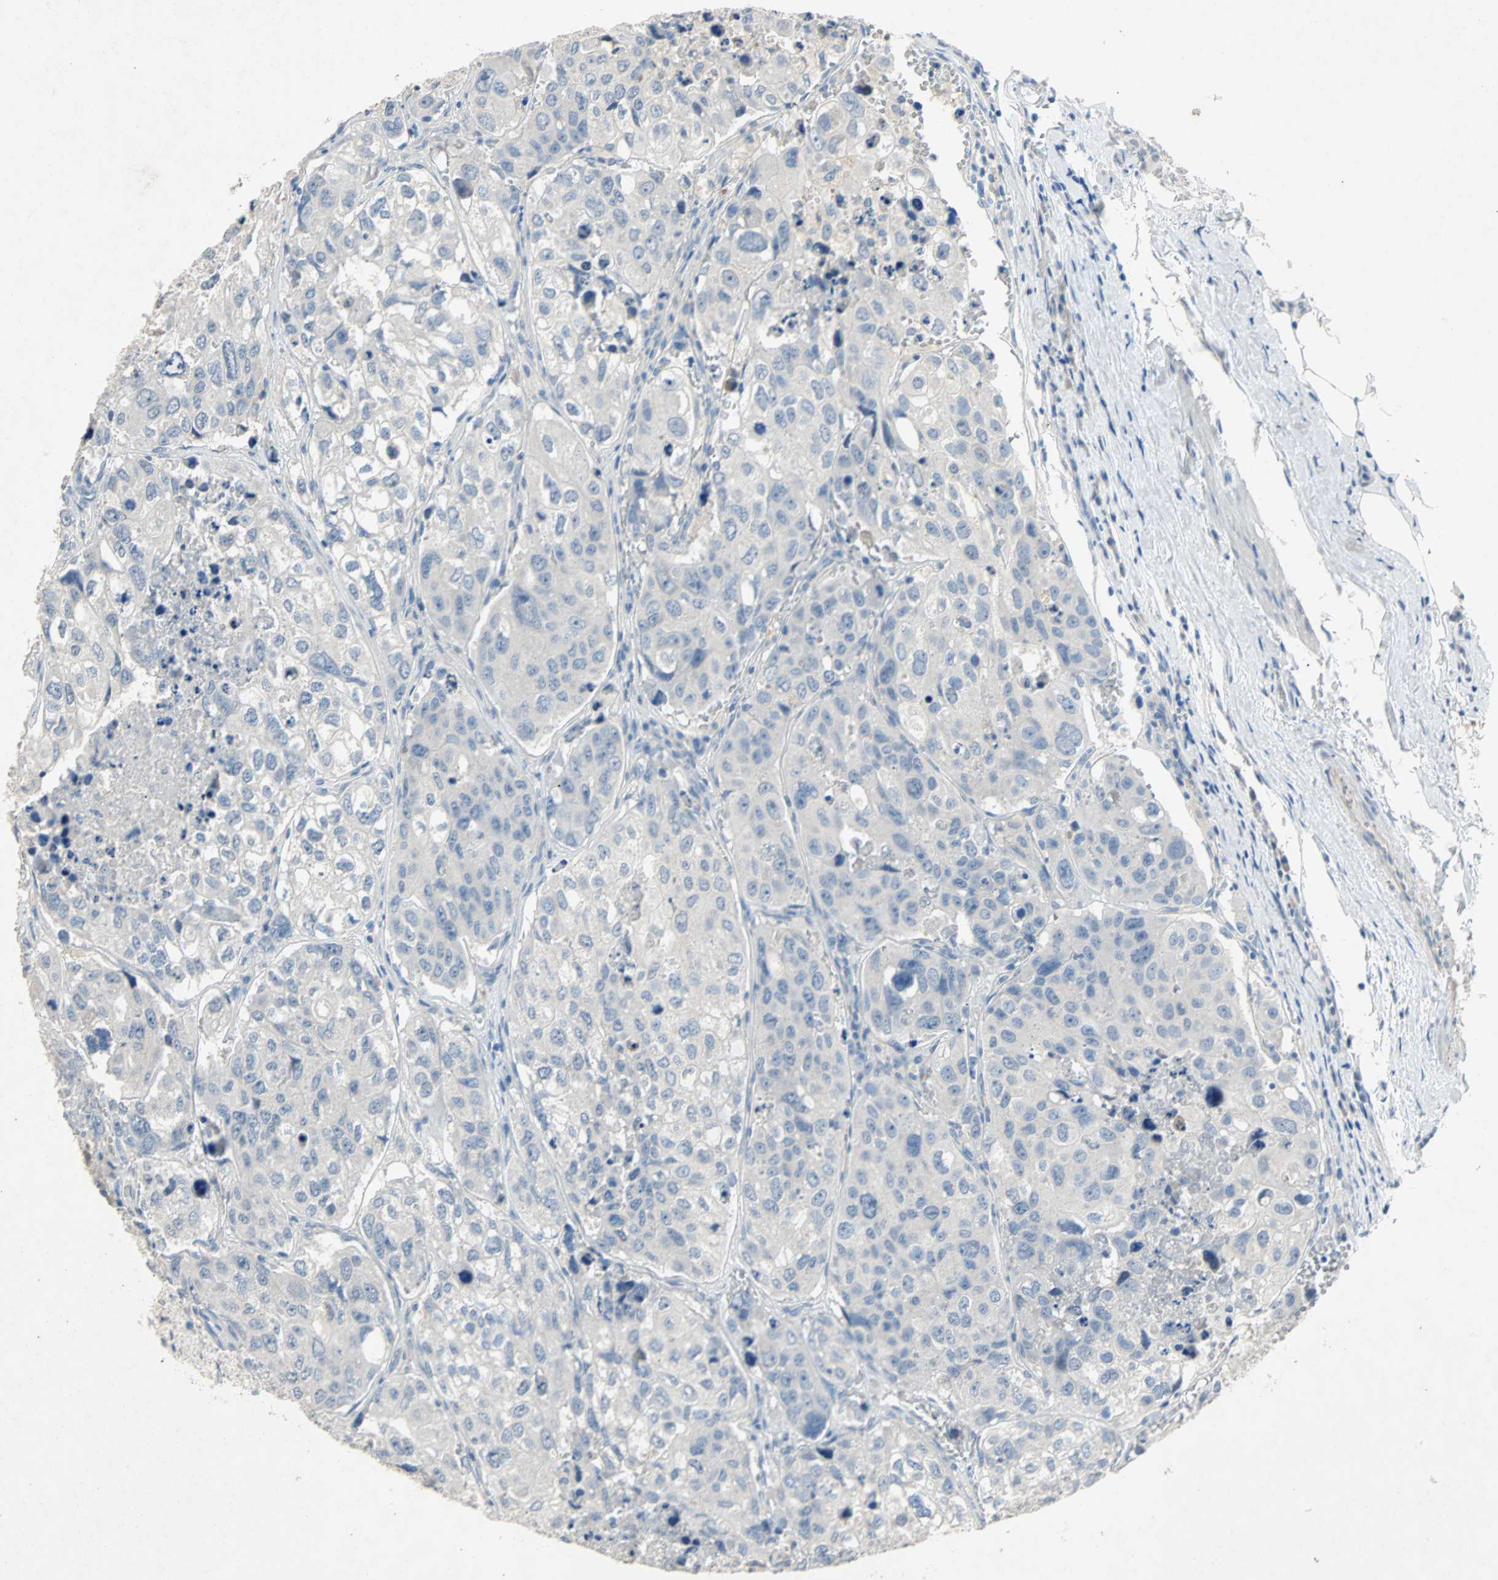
{"staining": {"intensity": "negative", "quantity": "none", "location": "none"}, "tissue": "urothelial cancer", "cell_type": "Tumor cells", "image_type": "cancer", "snomed": [{"axis": "morphology", "description": "Urothelial carcinoma, High grade"}, {"axis": "topography", "description": "Lymph node"}, {"axis": "topography", "description": "Urinary bladder"}], "caption": "Urothelial carcinoma (high-grade) stained for a protein using immunohistochemistry (IHC) displays no staining tumor cells.", "gene": "PCDHB2", "patient": {"sex": "male", "age": 51}}